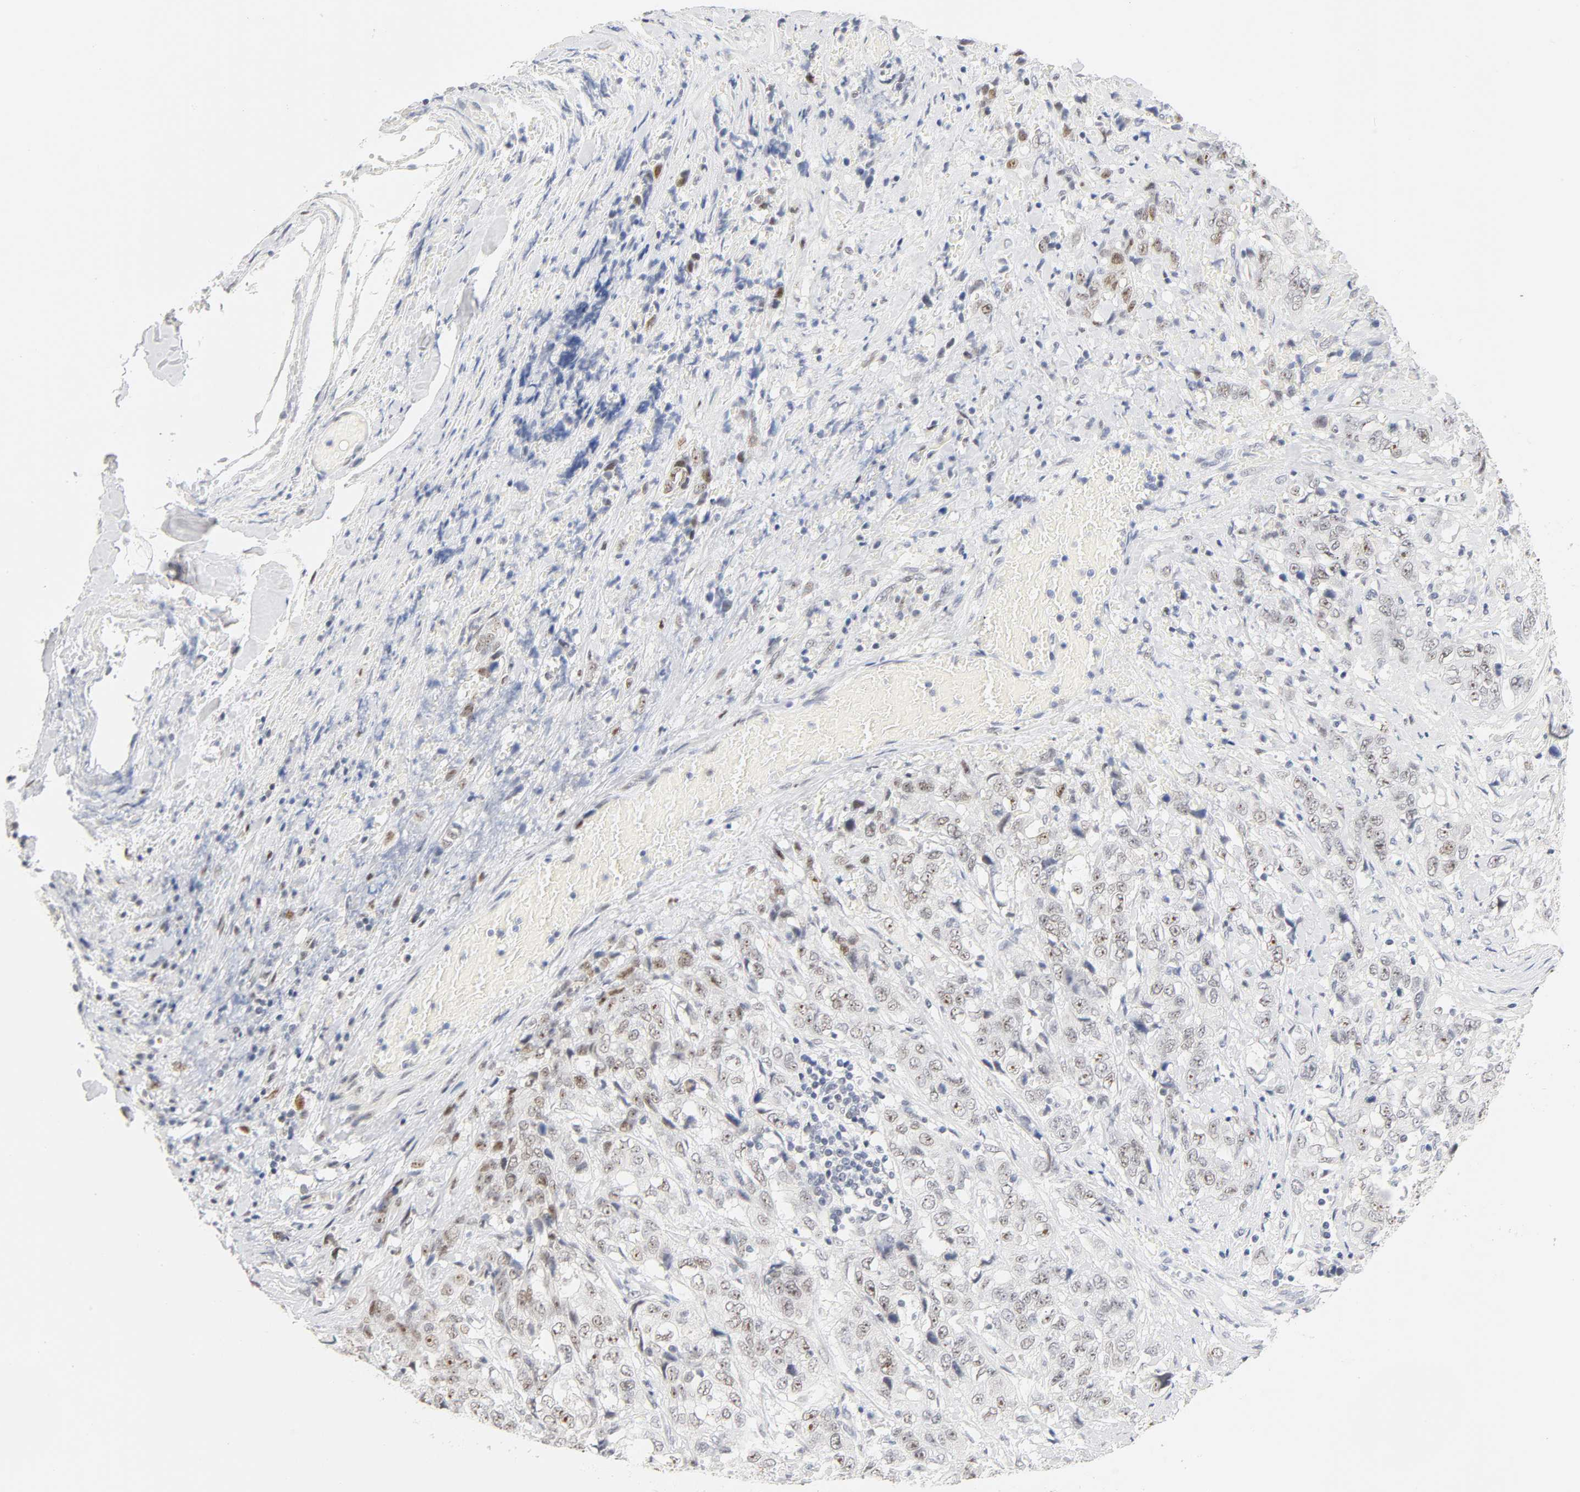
{"staining": {"intensity": "weak", "quantity": "25%-75%", "location": "nuclear"}, "tissue": "stomach cancer", "cell_type": "Tumor cells", "image_type": "cancer", "snomed": [{"axis": "morphology", "description": "Adenocarcinoma, NOS"}, {"axis": "topography", "description": "Stomach"}], "caption": "Adenocarcinoma (stomach) stained with a brown dye displays weak nuclear positive staining in about 25%-75% of tumor cells.", "gene": "MNAT1", "patient": {"sex": "male", "age": 48}}